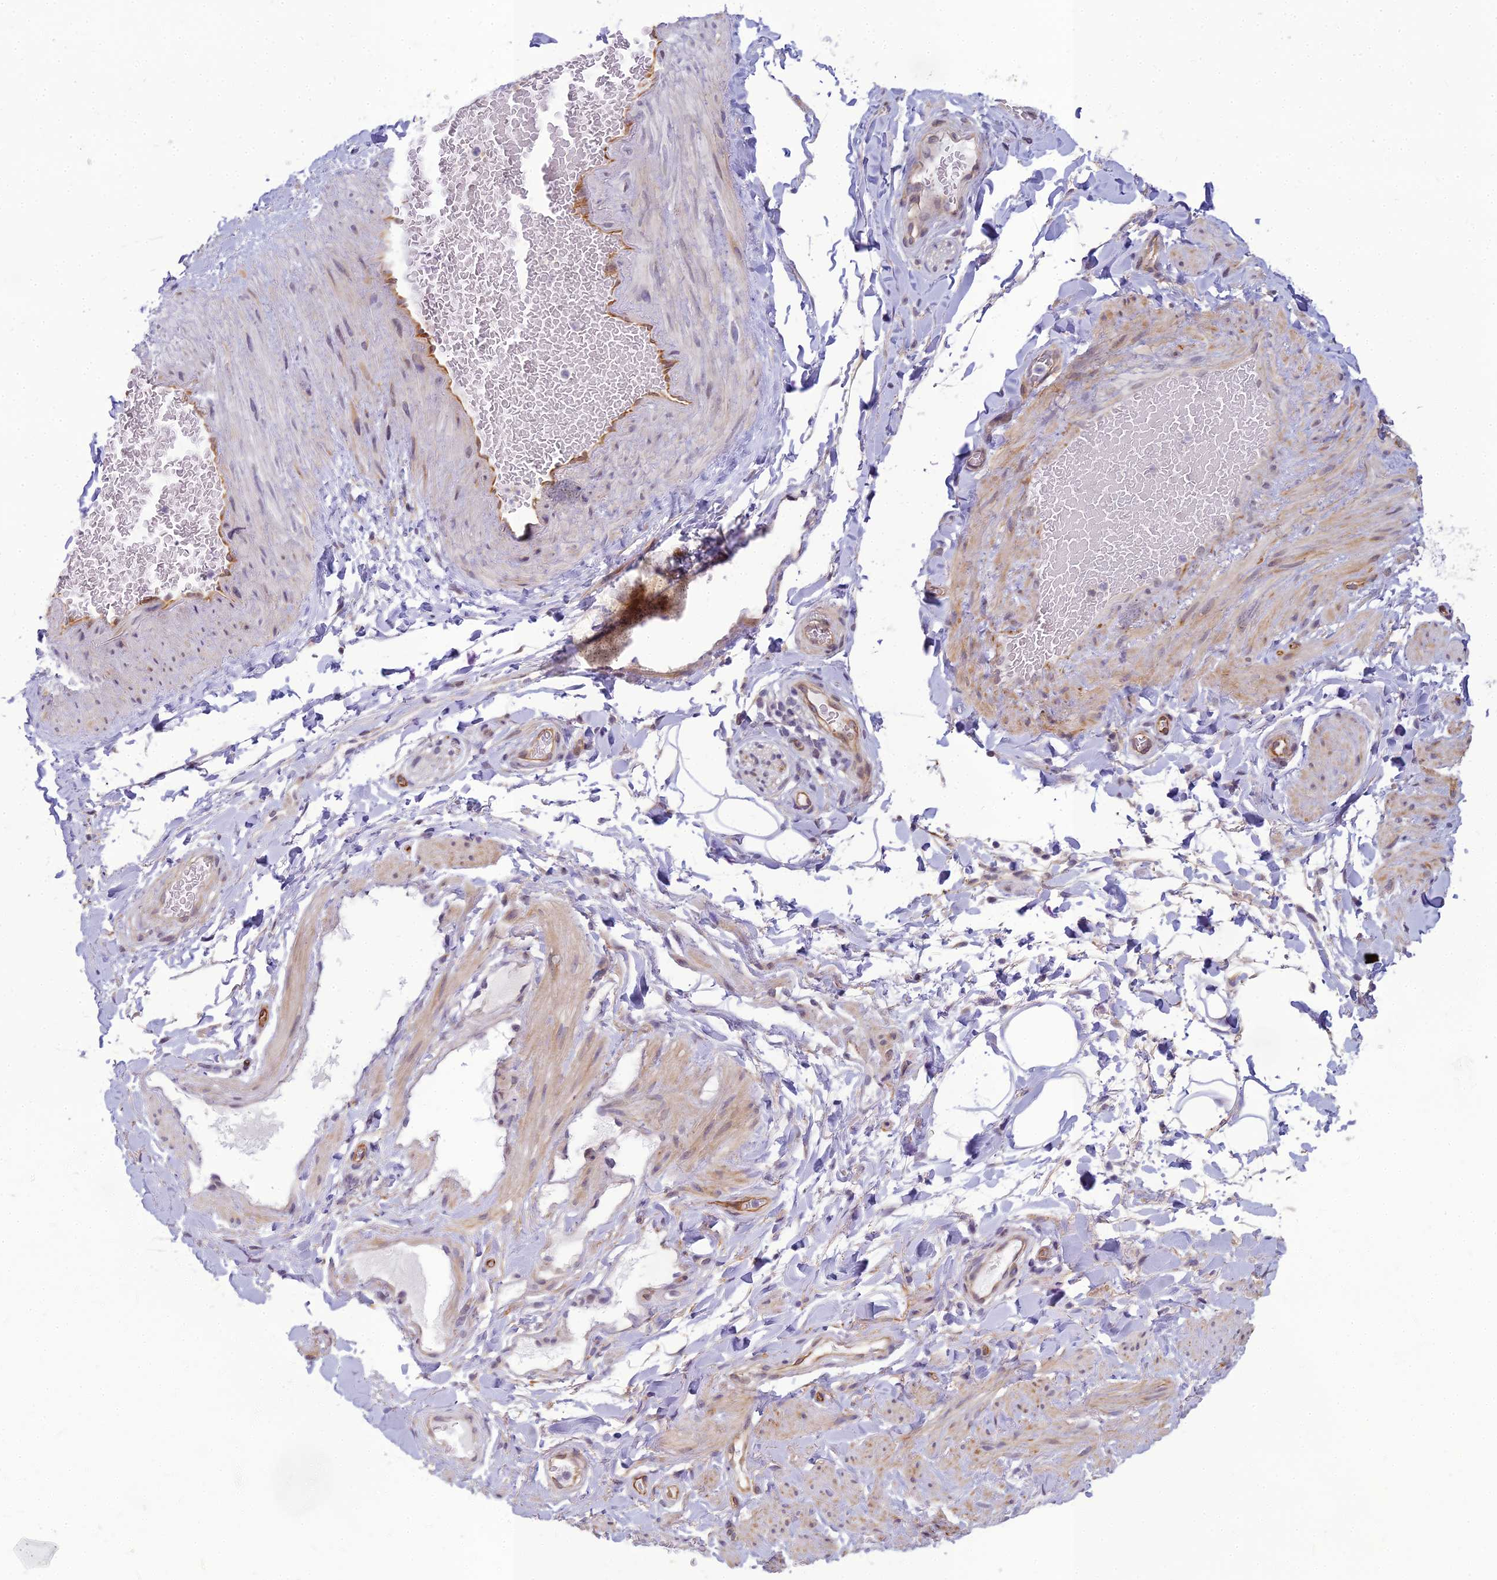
{"staining": {"intensity": "negative", "quantity": "none", "location": "none"}, "tissue": "adipose tissue", "cell_type": "Adipocytes", "image_type": "normal", "snomed": [{"axis": "morphology", "description": "Normal tissue, NOS"}, {"axis": "topography", "description": "Soft tissue"}, {"axis": "topography", "description": "Vascular tissue"}], "caption": "A micrograph of human adipose tissue is negative for staining in adipocytes. (Brightfield microscopy of DAB IHC at high magnification).", "gene": "RGL3", "patient": {"sex": "male", "age": 54}}